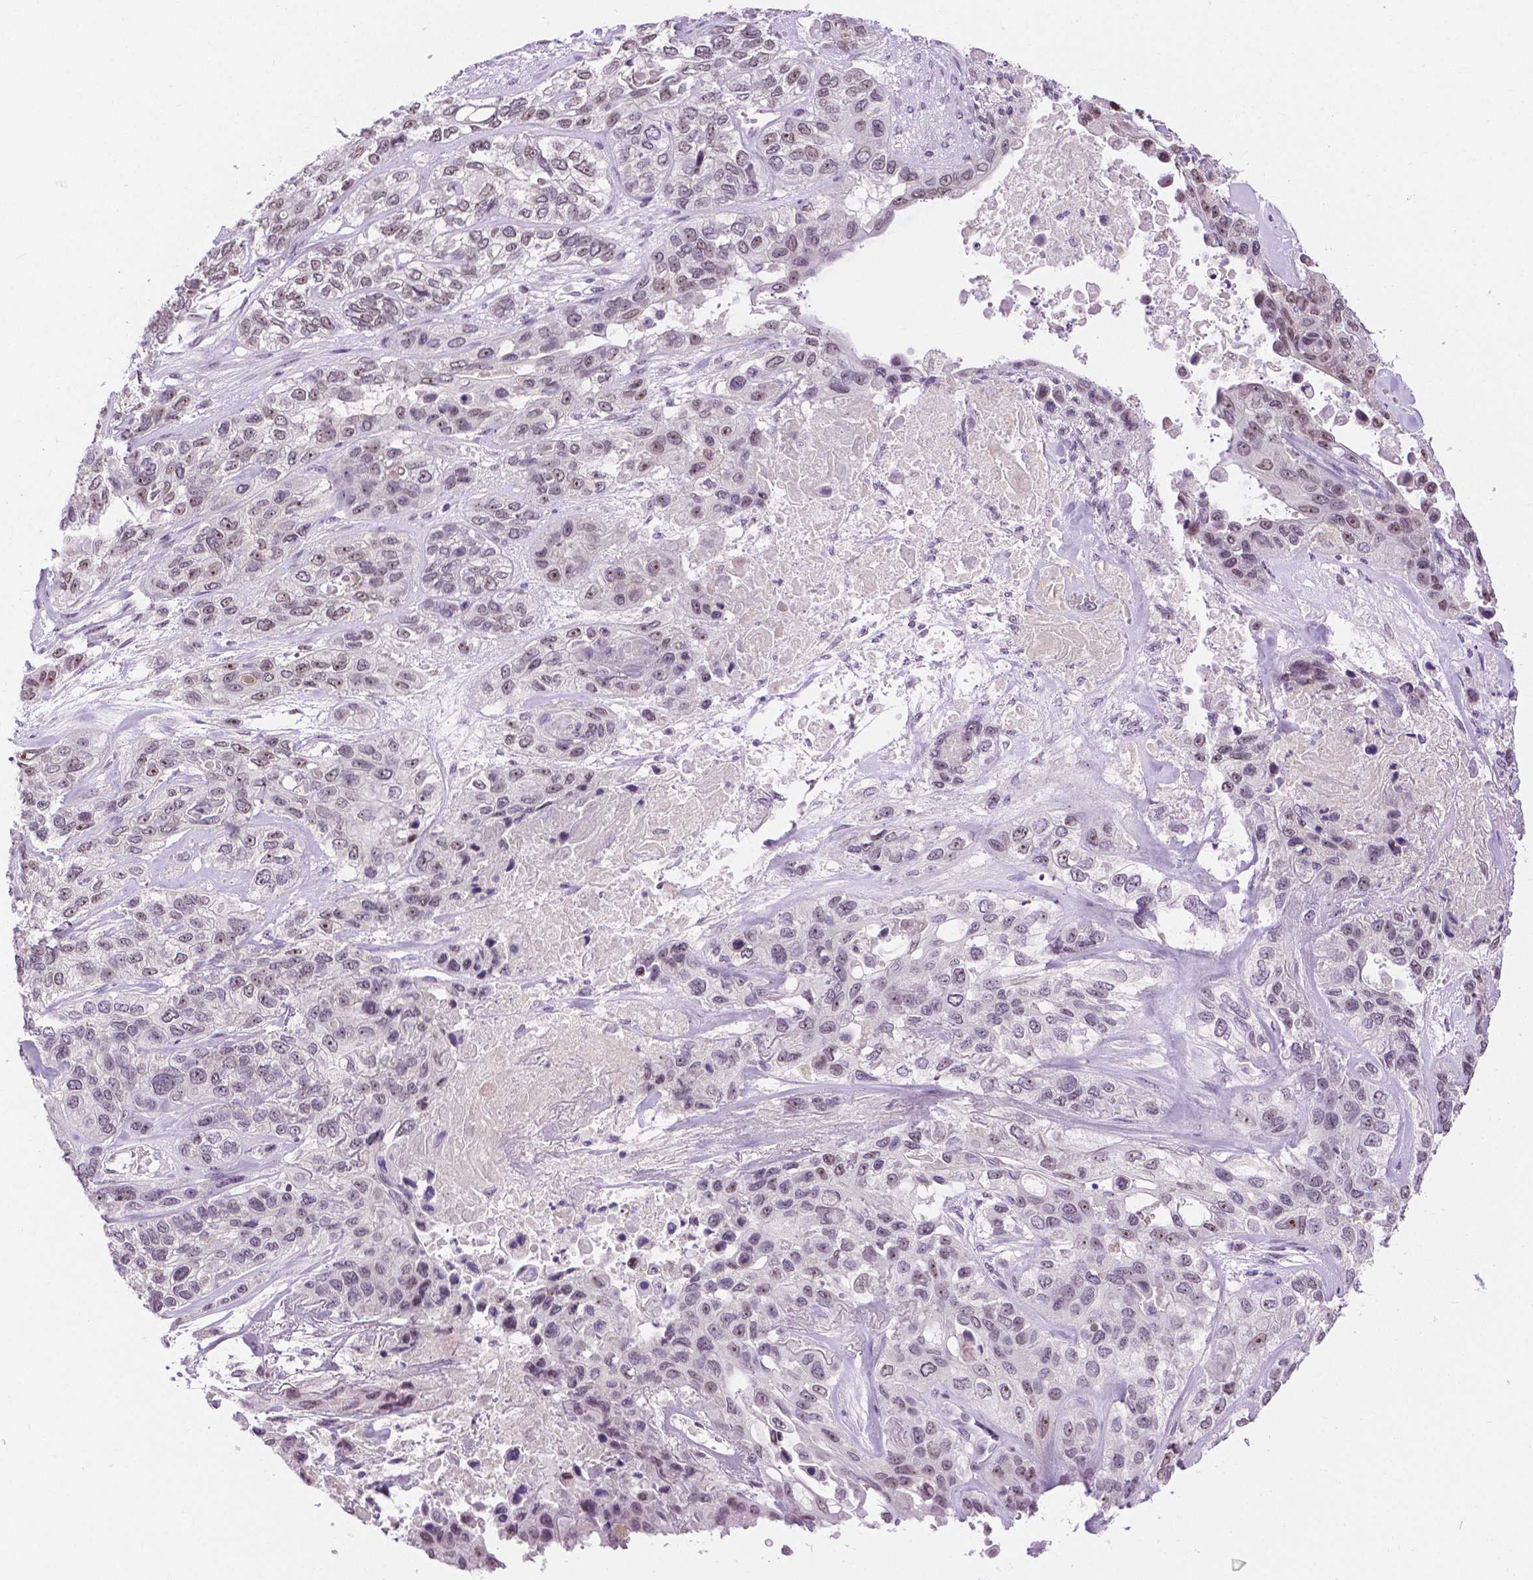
{"staining": {"intensity": "weak", "quantity": "25%-75%", "location": "nuclear"}, "tissue": "lung cancer", "cell_type": "Tumor cells", "image_type": "cancer", "snomed": [{"axis": "morphology", "description": "Squamous cell carcinoma, NOS"}, {"axis": "topography", "description": "Lung"}], "caption": "Immunohistochemistry of human lung squamous cell carcinoma displays low levels of weak nuclear expression in about 25%-75% of tumor cells. The staining was performed using DAB, with brown indicating positive protein expression. Nuclei are stained blue with hematoxylin.", "gene": "NHP2", "patient": {"sex": "female", "age": 70}}